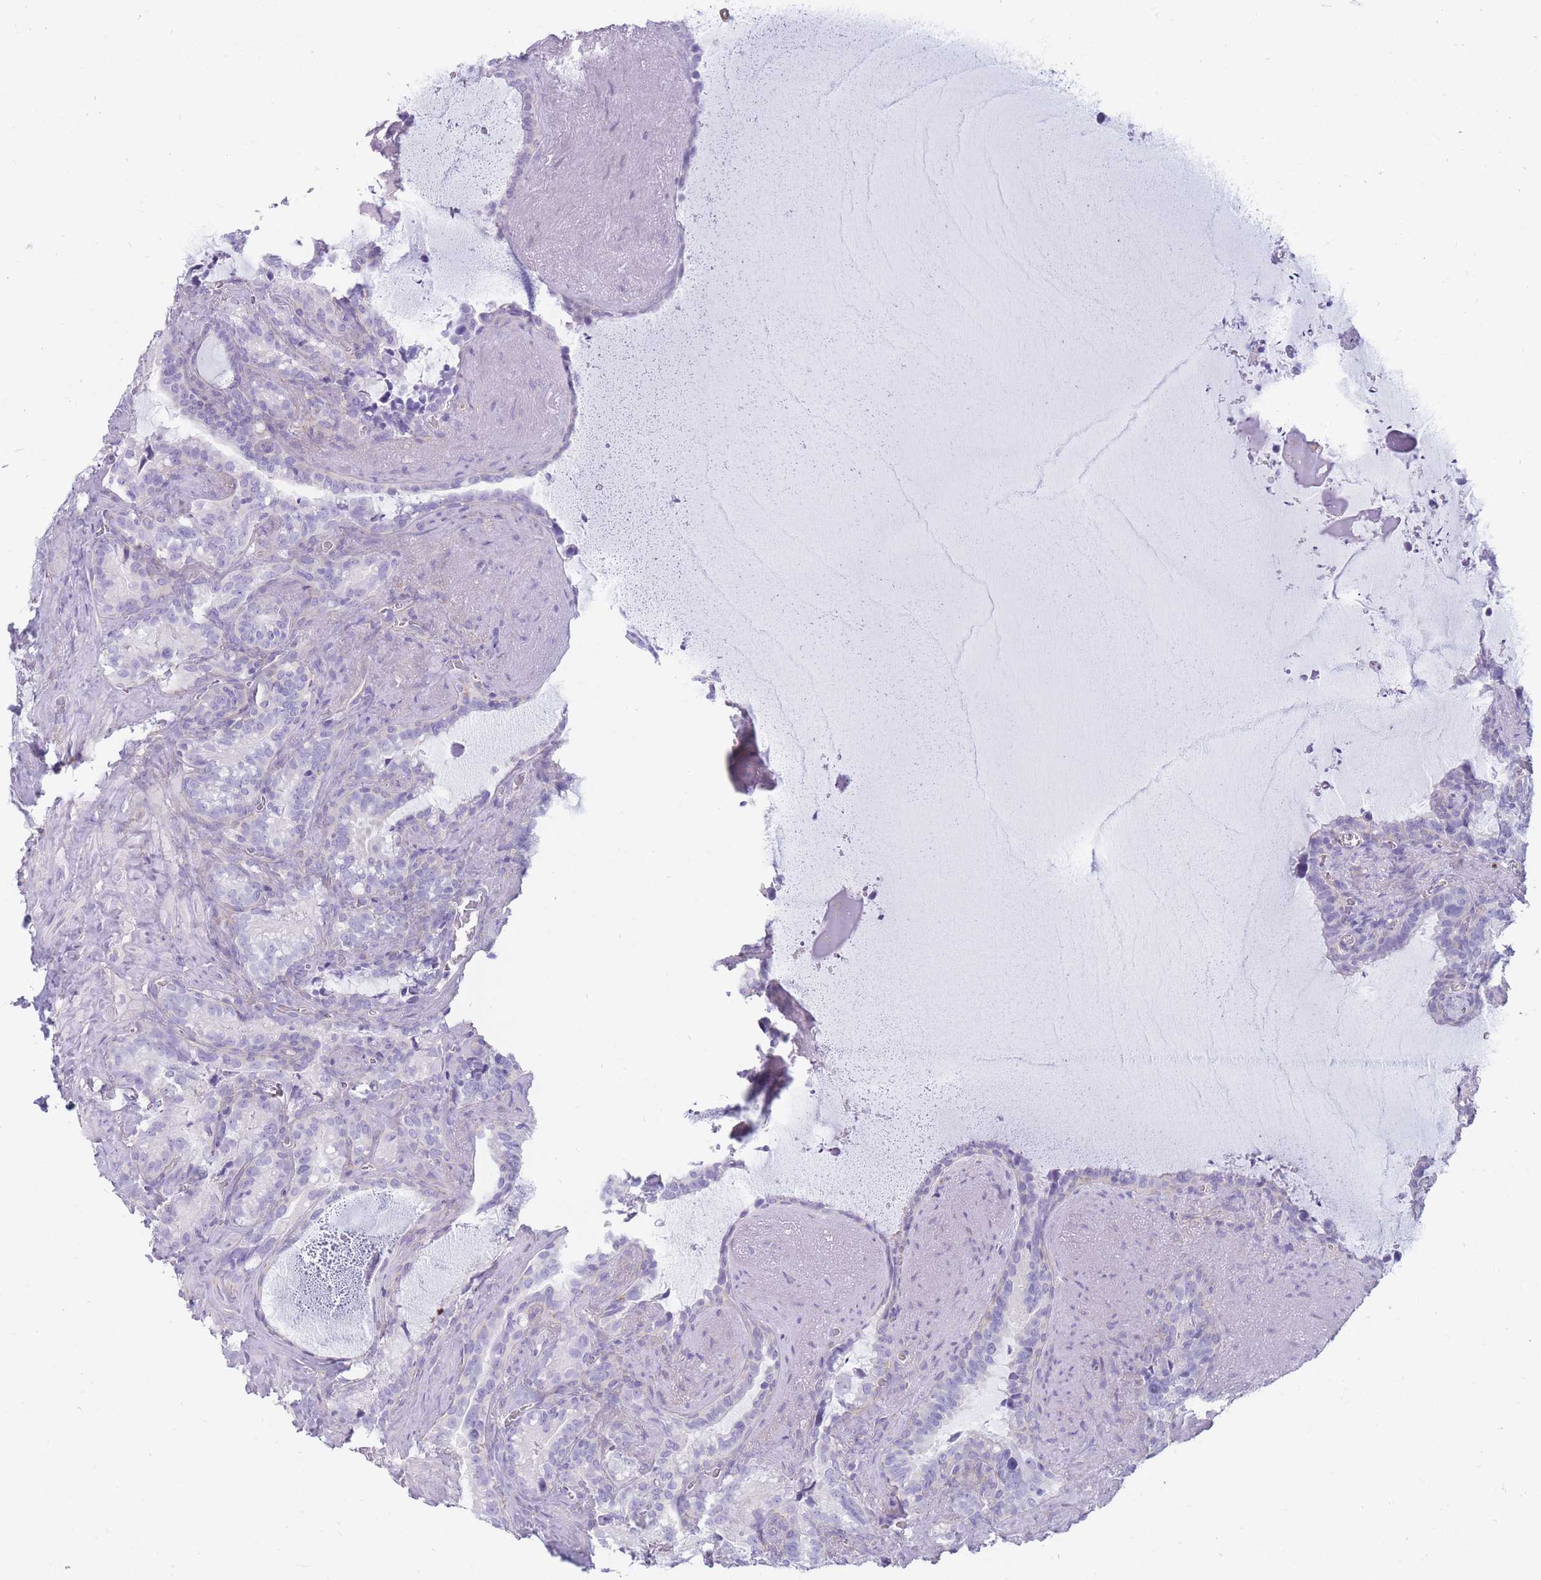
{"staining": {"intensity": "negative", "quantity": "none", "location": "none"}, "tissue": "seminal vesicle", "cell_type": "Glandular cells", "image_type": "normal", "snomed": [{"axis": "morphology", "description": "Normal tissue, NOS"}, {"axis": "topography", "description": "Prostate"}, {"axis": "topography", "description": "Seminal veicle"}], "caption": "Glandular cells show no significant expression in benign seminal vesicle. The staining was performed using DAB to visualize the protein expression in brown, while the nuclei were stained in blue with hematoxylin (Magnification: 20x).", "gene": "MTSS2", "patient": {"sex": "male", "age": 58}}